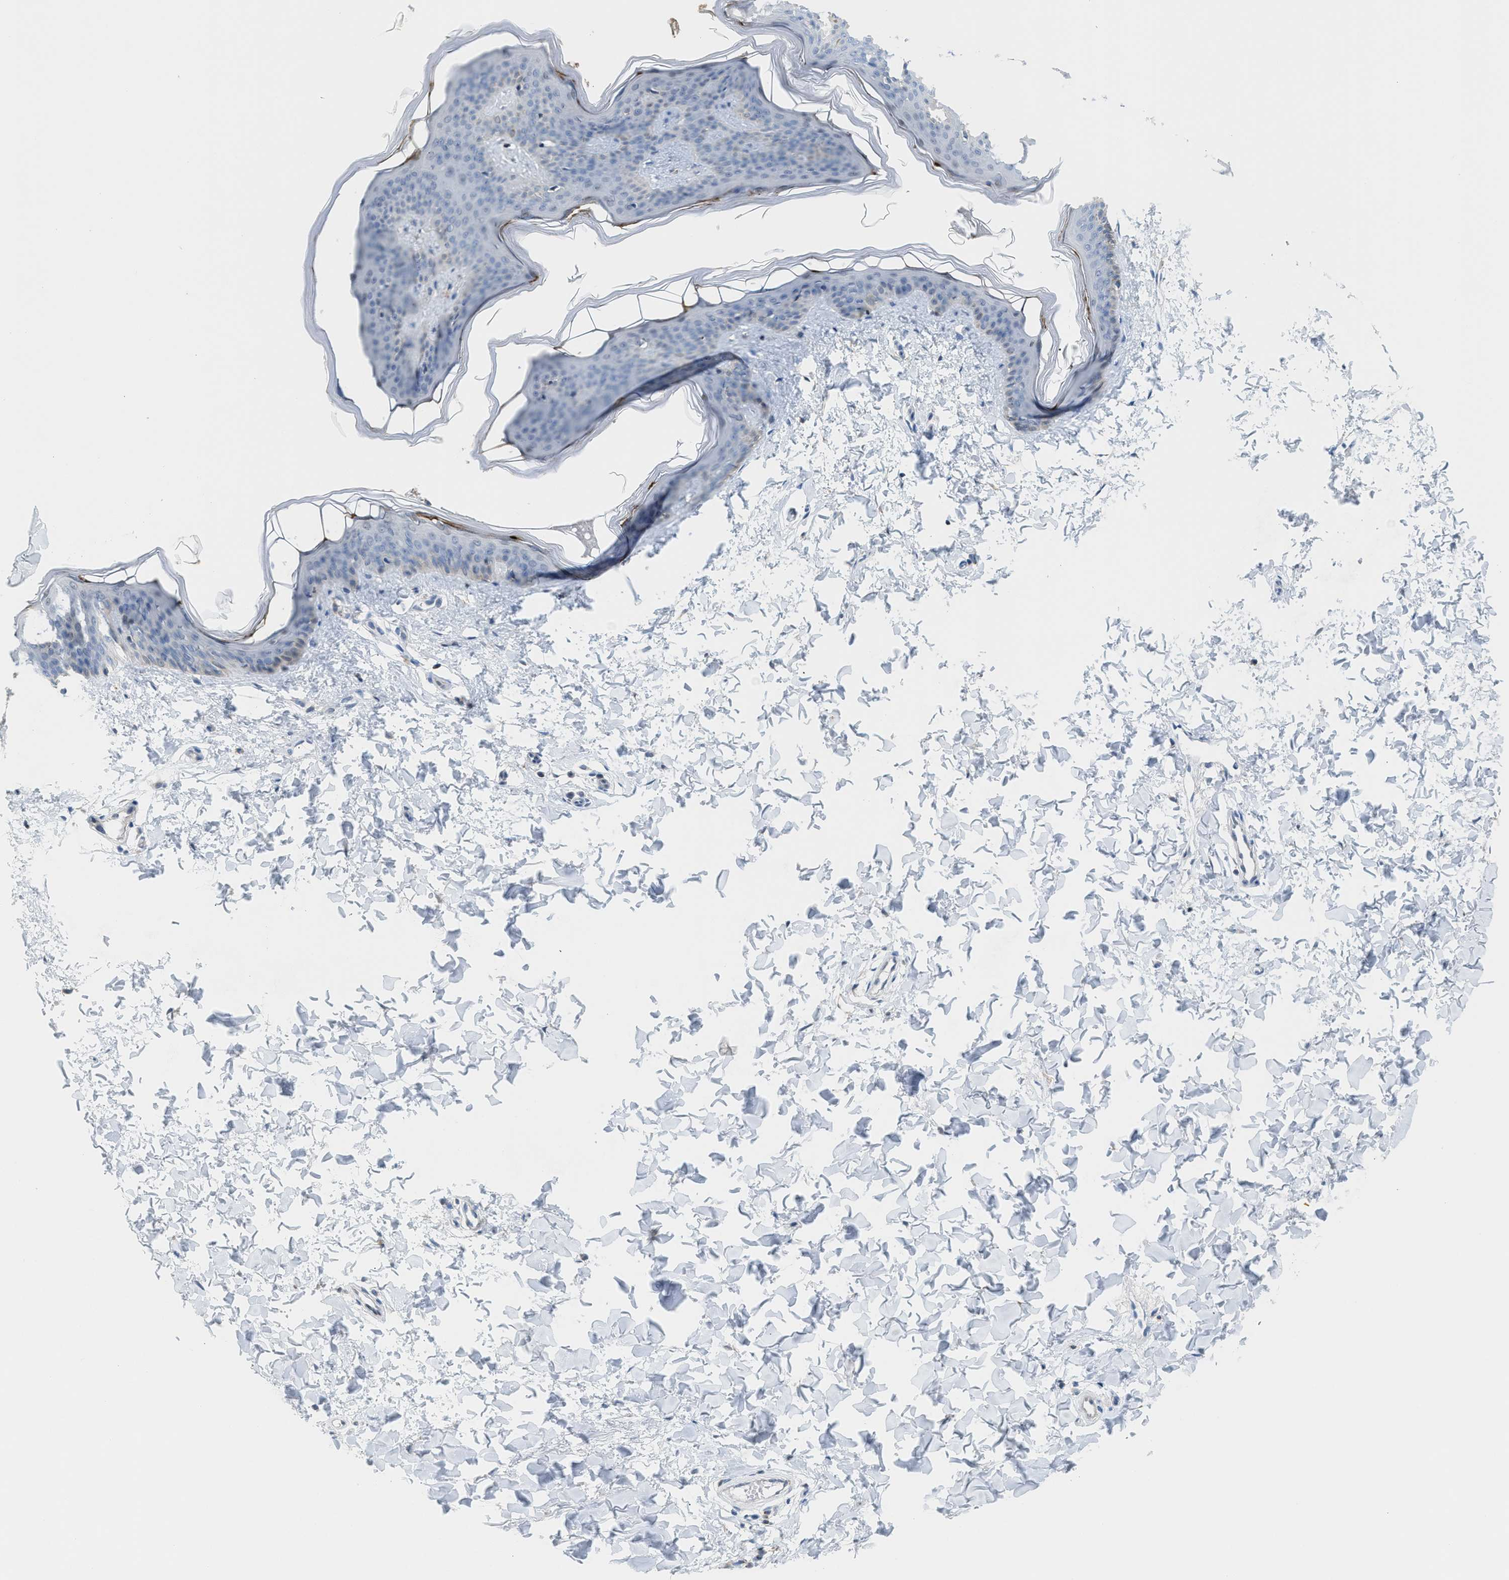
{"staining": {"intensity": "negative", "quantity": "none", "location": "none"}, "tissue": "skin", "cell_type": "Fibroblasts", "image_type": "normal", "snomed": [{"axis": "morphology", "description": "Normal tissue, NOS"}, {"axis": "topography", "description": "Skin"}], "caption": "Histopathology image shows no significant protein expression in fibroblasts of unremarkable skin. (DAB immunohistochemistry, high magnification).", "gene": "PPM1D", "patient": {"sex": "female", "age": 17}}